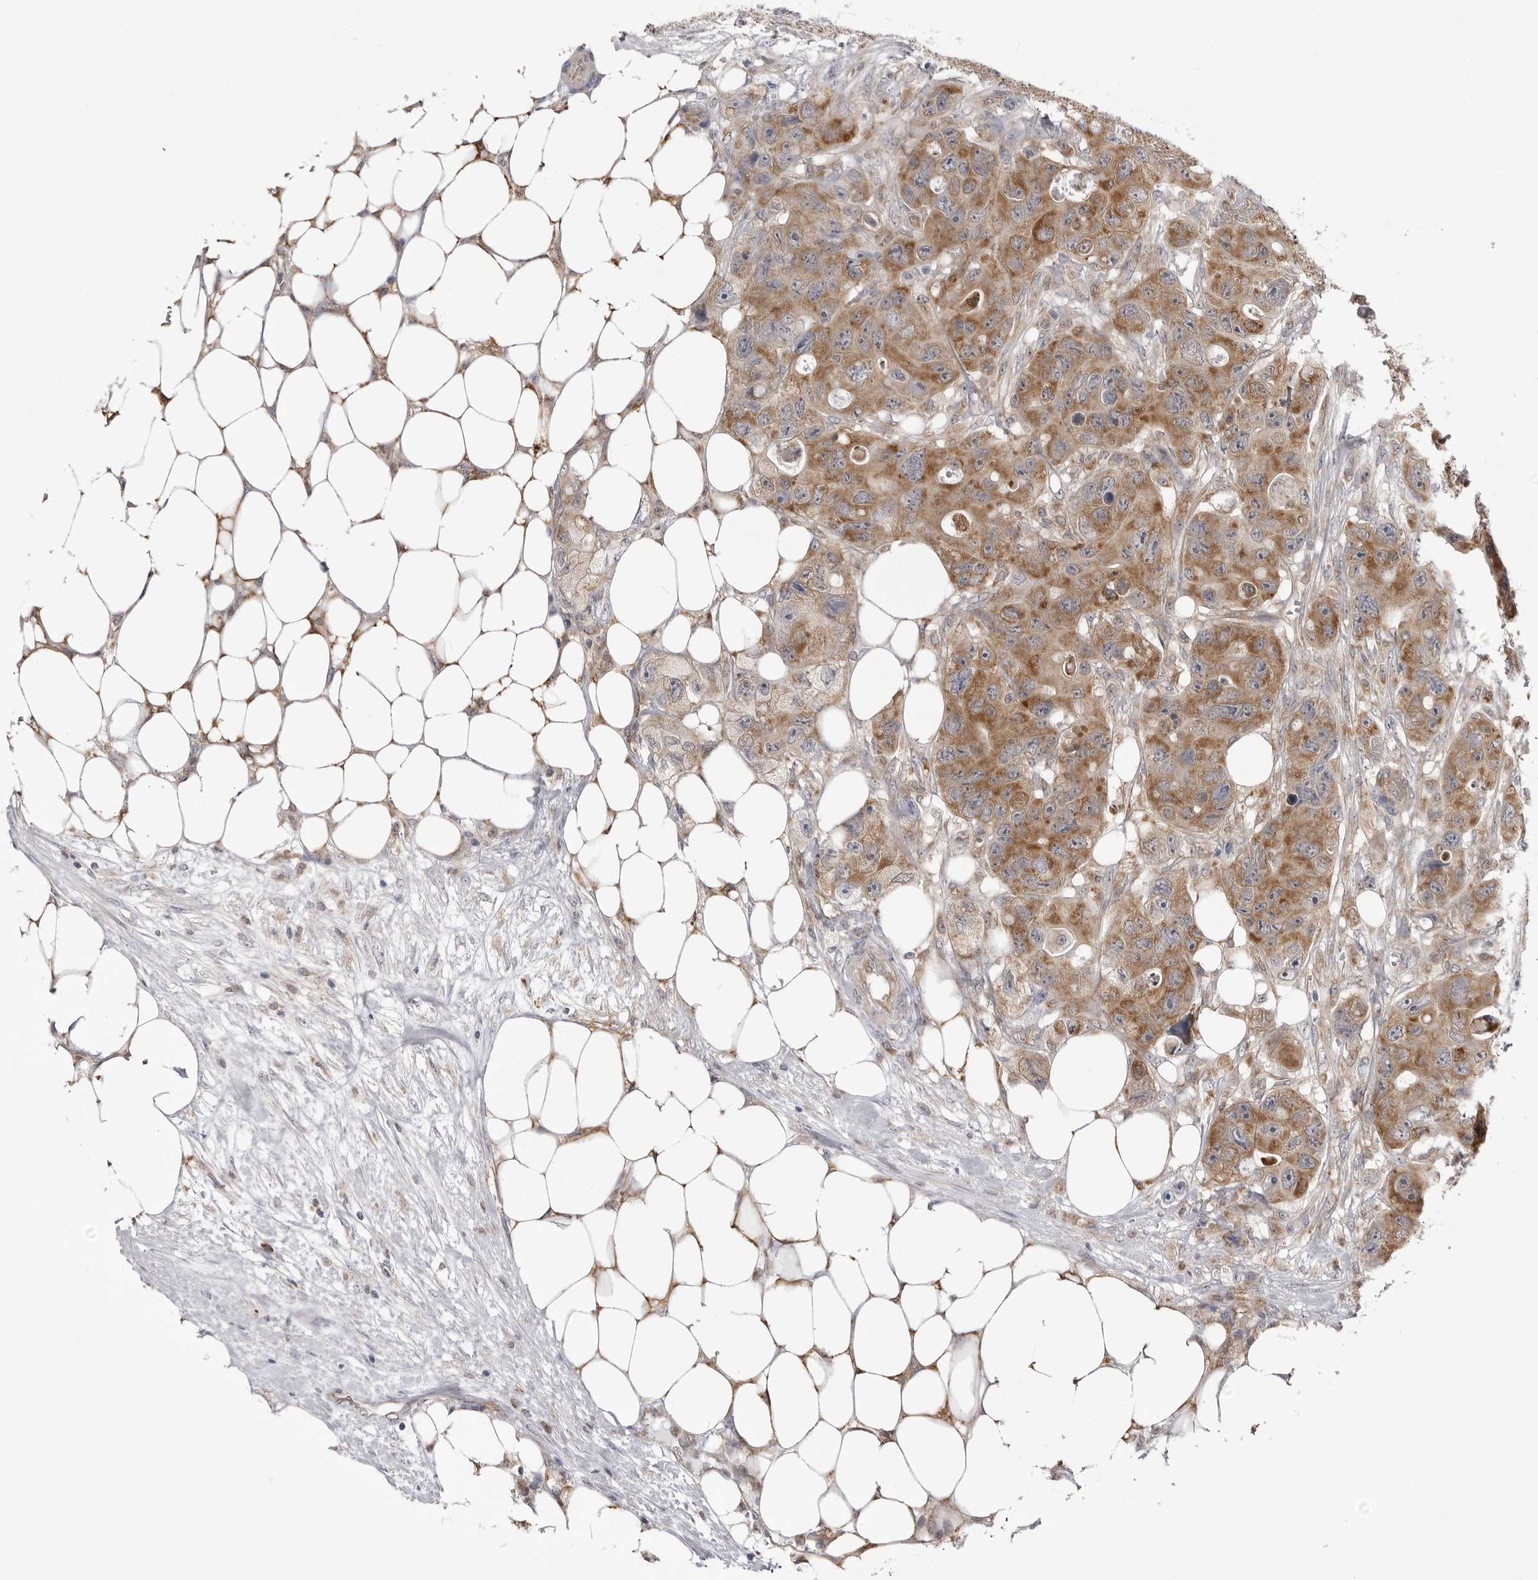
{"staining": {"intensity": "moderate", "quantity": ">75%", "location": "cytoplasmic/membranous"}, "tissue": "colorectal cancer", "cell_type": "Tumor cells", "image_type": "cancer", "snomed": [{"axis": "morphology", "description": "Adenocarcinoma, NOS"}, {"axis": "topography", "description": "Colon"}], "caption": "Tumor cells demonstrate medium levels of moderate cytoplasmic/membranous staining in about >75% of cells in colorectal cancer.", "gene": "FH", "patient": {"sex": "female", "age": 46}}